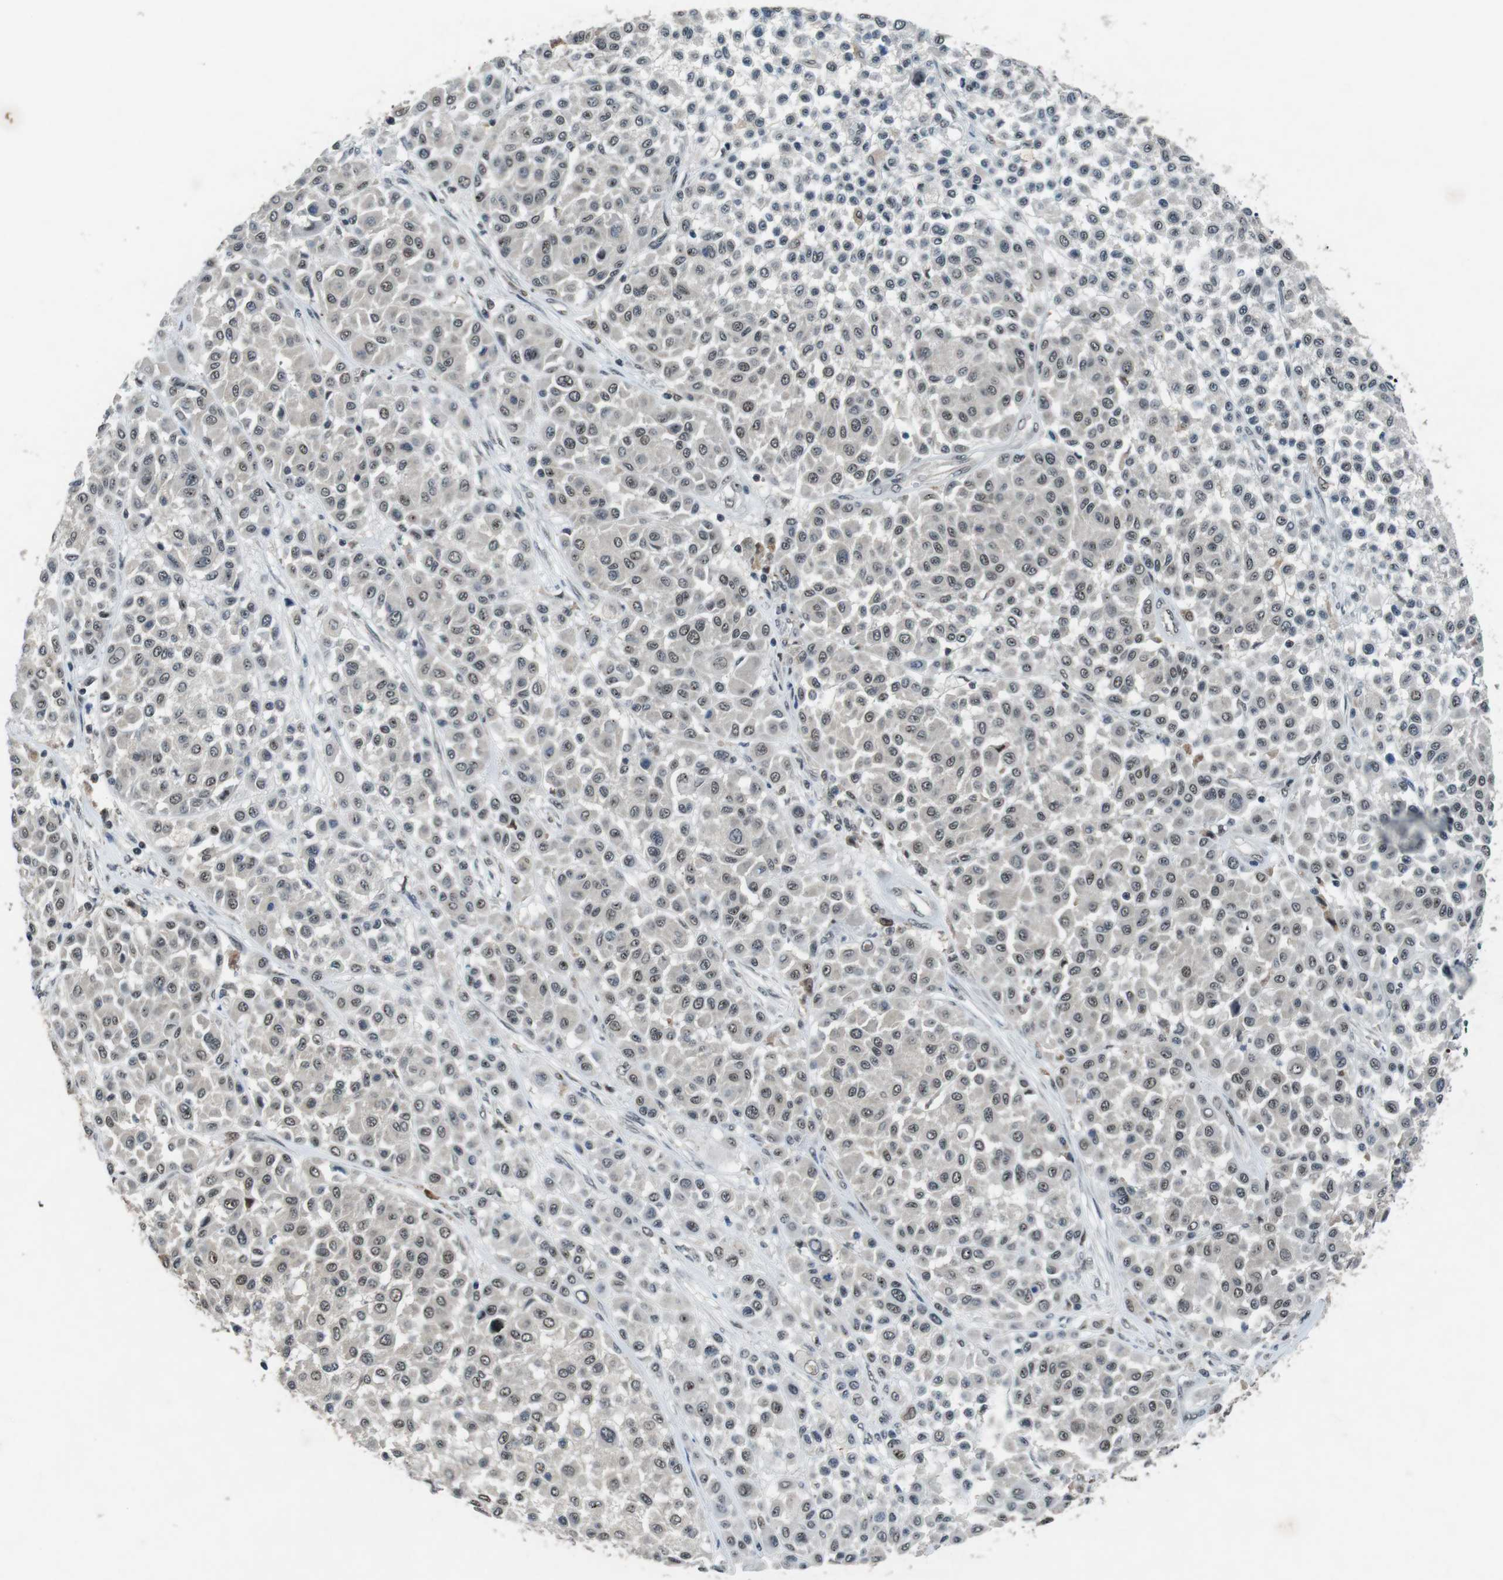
{"staining": {"intensity": "weak", "quantity": "25%-75%", "location": "nuclear"}, "tissue": "melanoma", "cell_type": "Tumor cells", "image_type": "cancer", "snomed": [{"axis": "morphology", "description": "Malignant melanoma, Metastatic site"}, {"axis": "topography", "description": "Soft tissue"}], "caption": "Brown immunohistochemical staining in malignant melanoma (metastatic site) shows weak nuclear expression in about 25%-75% of tumor cells.", "gene": "USP7", "patient": {"sex": "male", "age": 41}}